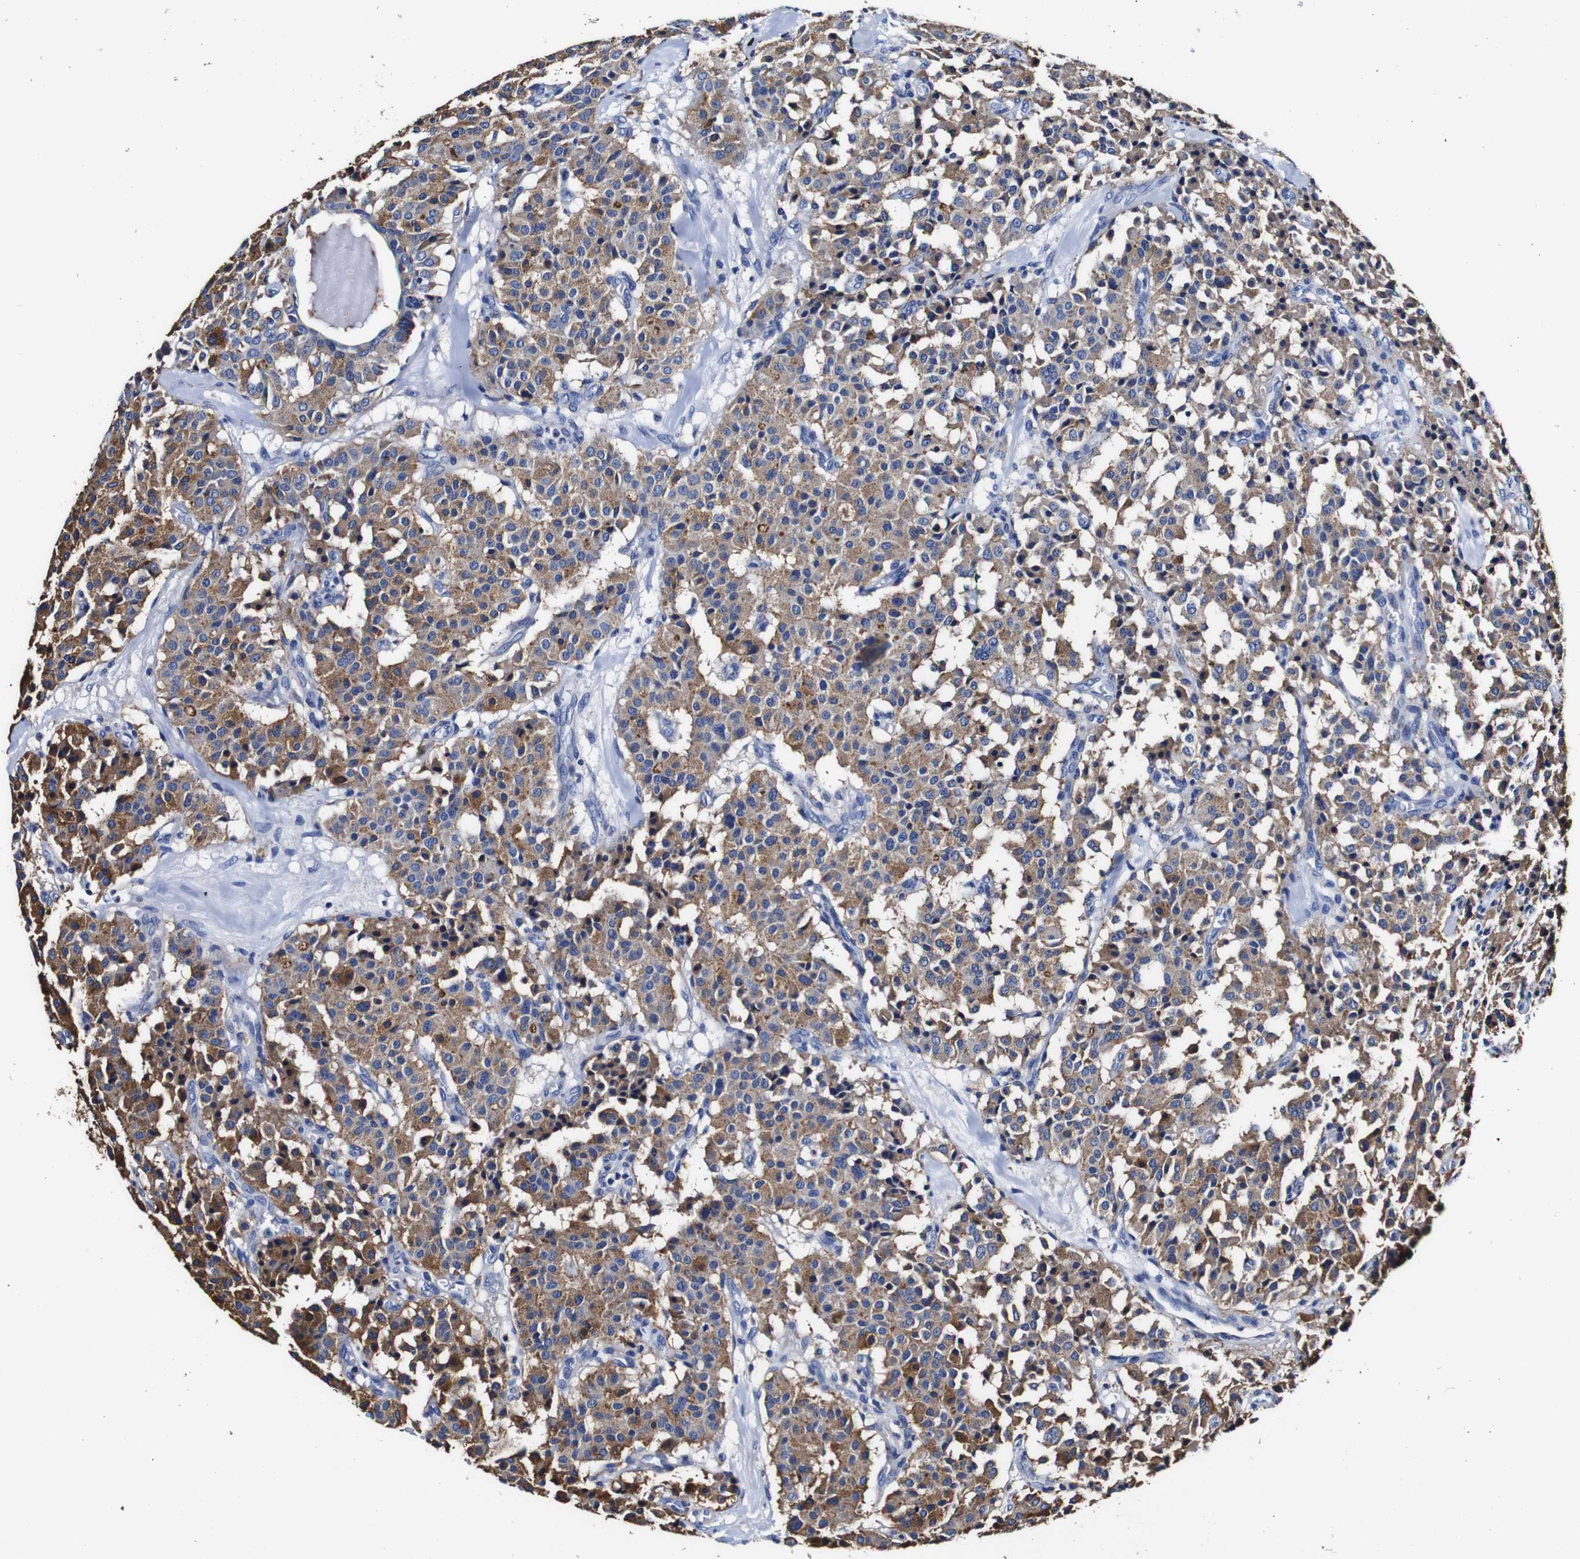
{"staining": {"intensity": "moderate", "quantity": "25%-75%", "location": "cytoplasmic/membranous"}, "tissue": "carcinoid", "cell_type": "Tumor cells", "image_type": "cancer", "snomed": [{"axis": "morphology", "description": "Carcinoid, malignant, NOS"}, {"axis": "topography", "description": "Lung"}], "caption": "Immunohistochemistry (IHC) histopathology image of human carcinoid stained for a protein (brown), which exhibits medium levels of moderate cytoplasmic/membranous positivity in approximately 25%-75% of tumor cells.", "gene": "PDCD6IP", "patient": {"sex": "male", "age": 30}}